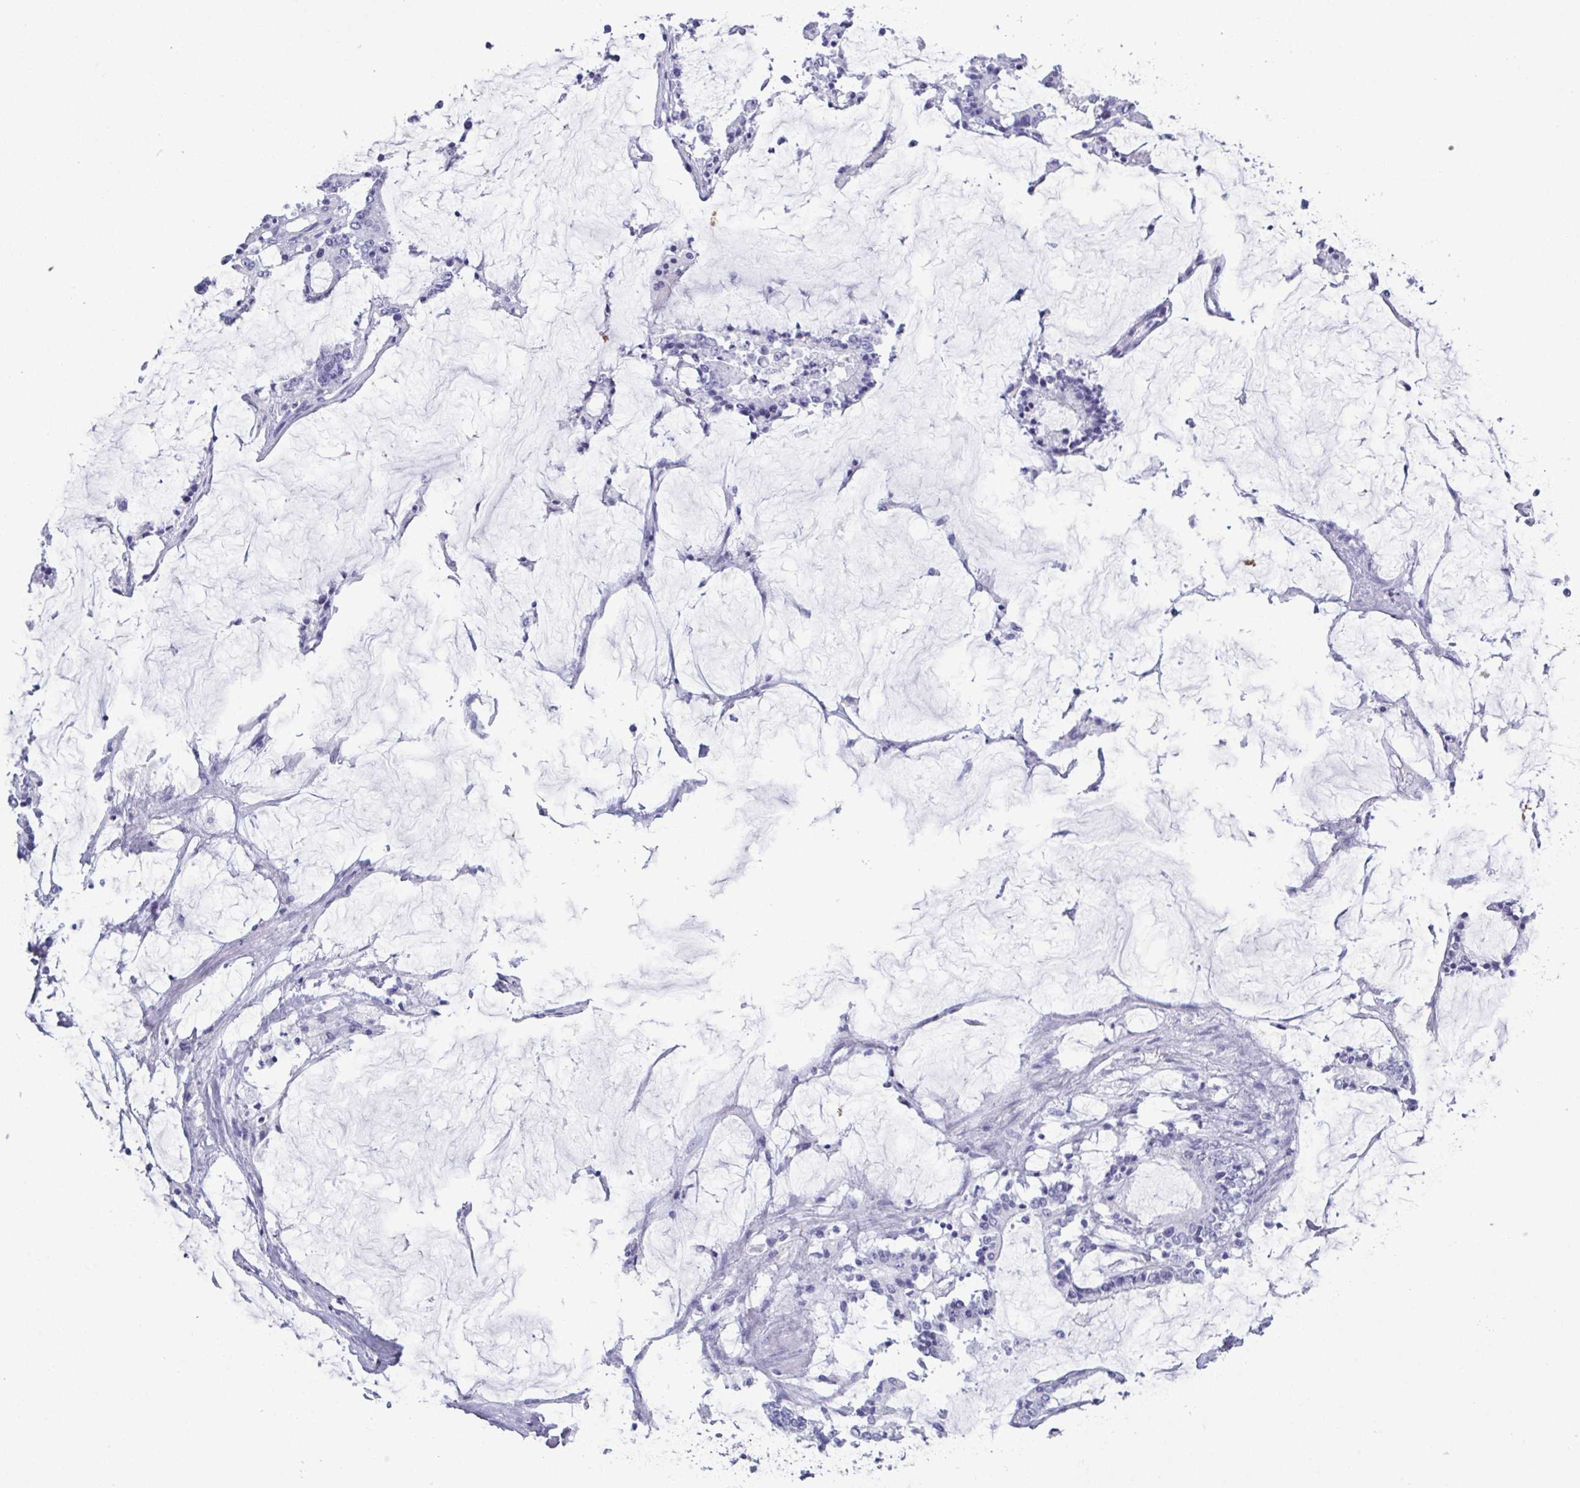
{"staining": {"intensity": "negative", "quantity": "none", "location": "none"}, "tissue": "stomach cancer", "cell_type": "Tumor cells", "image_type": "cancer", "snomed": [{"axis": "morphology", "description": "Adenocarcinoma, NOS"}, {"axis": "topography", "description": "Stomach, upper"}], "caption": "DAB (3,3'-diaminobenzidine) immunohistochemical staining of human stomach cancer (adenocarcinoma) demonstrates no significant staining in tumor cells. (Brightfield microscopy of DAB immunohistochemistry (IHC) at high magnification).", "gene": "SUGP2", "patient": {"sex": "male", "age": 68}}